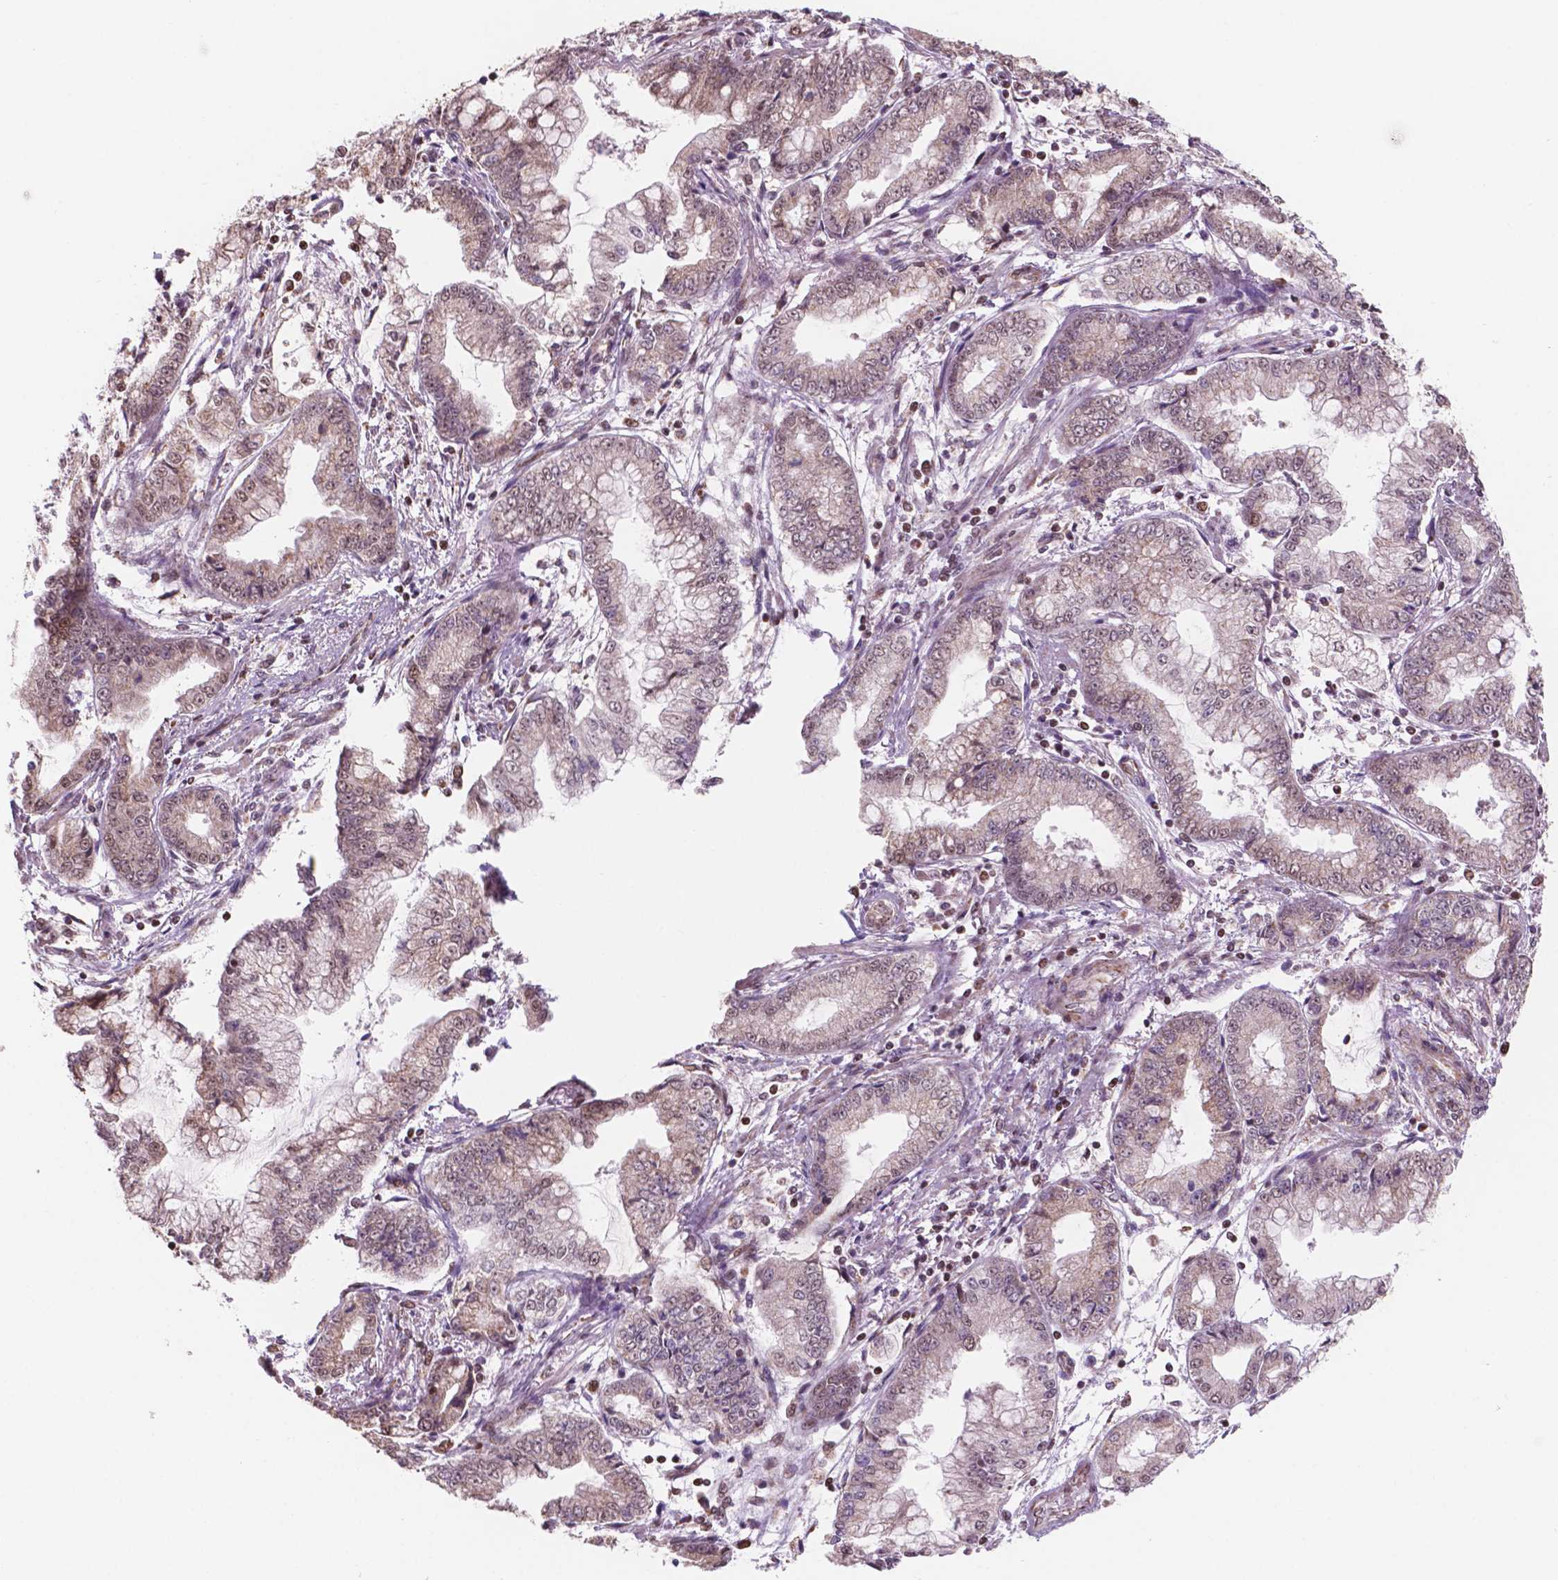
{"staining": {"intensity": "weak", "quantity": "25%-75%", "location": "cytoplasmic/membranous,nuclear"}, "tissue": "stomach cancer", "cell_type": "Tumor cells", "image_type": "cancer", "snomed": [{"axis": "morphology", "description": "Adenocarcinoma, NOS"}, {"axis": "topography", "description": "Stomach, upper"}], "caption": "High-magnification brightfield microscopy of adenocarcinoma (stomach) stained with DAB (brown) and counterstained with hematoxylin (blue). tumor cells exhibit weak cytoplasmic/membranous and nuclear positivity is appreciated in approximately25%-75% of cells. (DAB IHC, brown staining for protein, blue staining for nuclei).", "gene": "NDUFA10", "patient": {"sex": "female", "age": 74}}